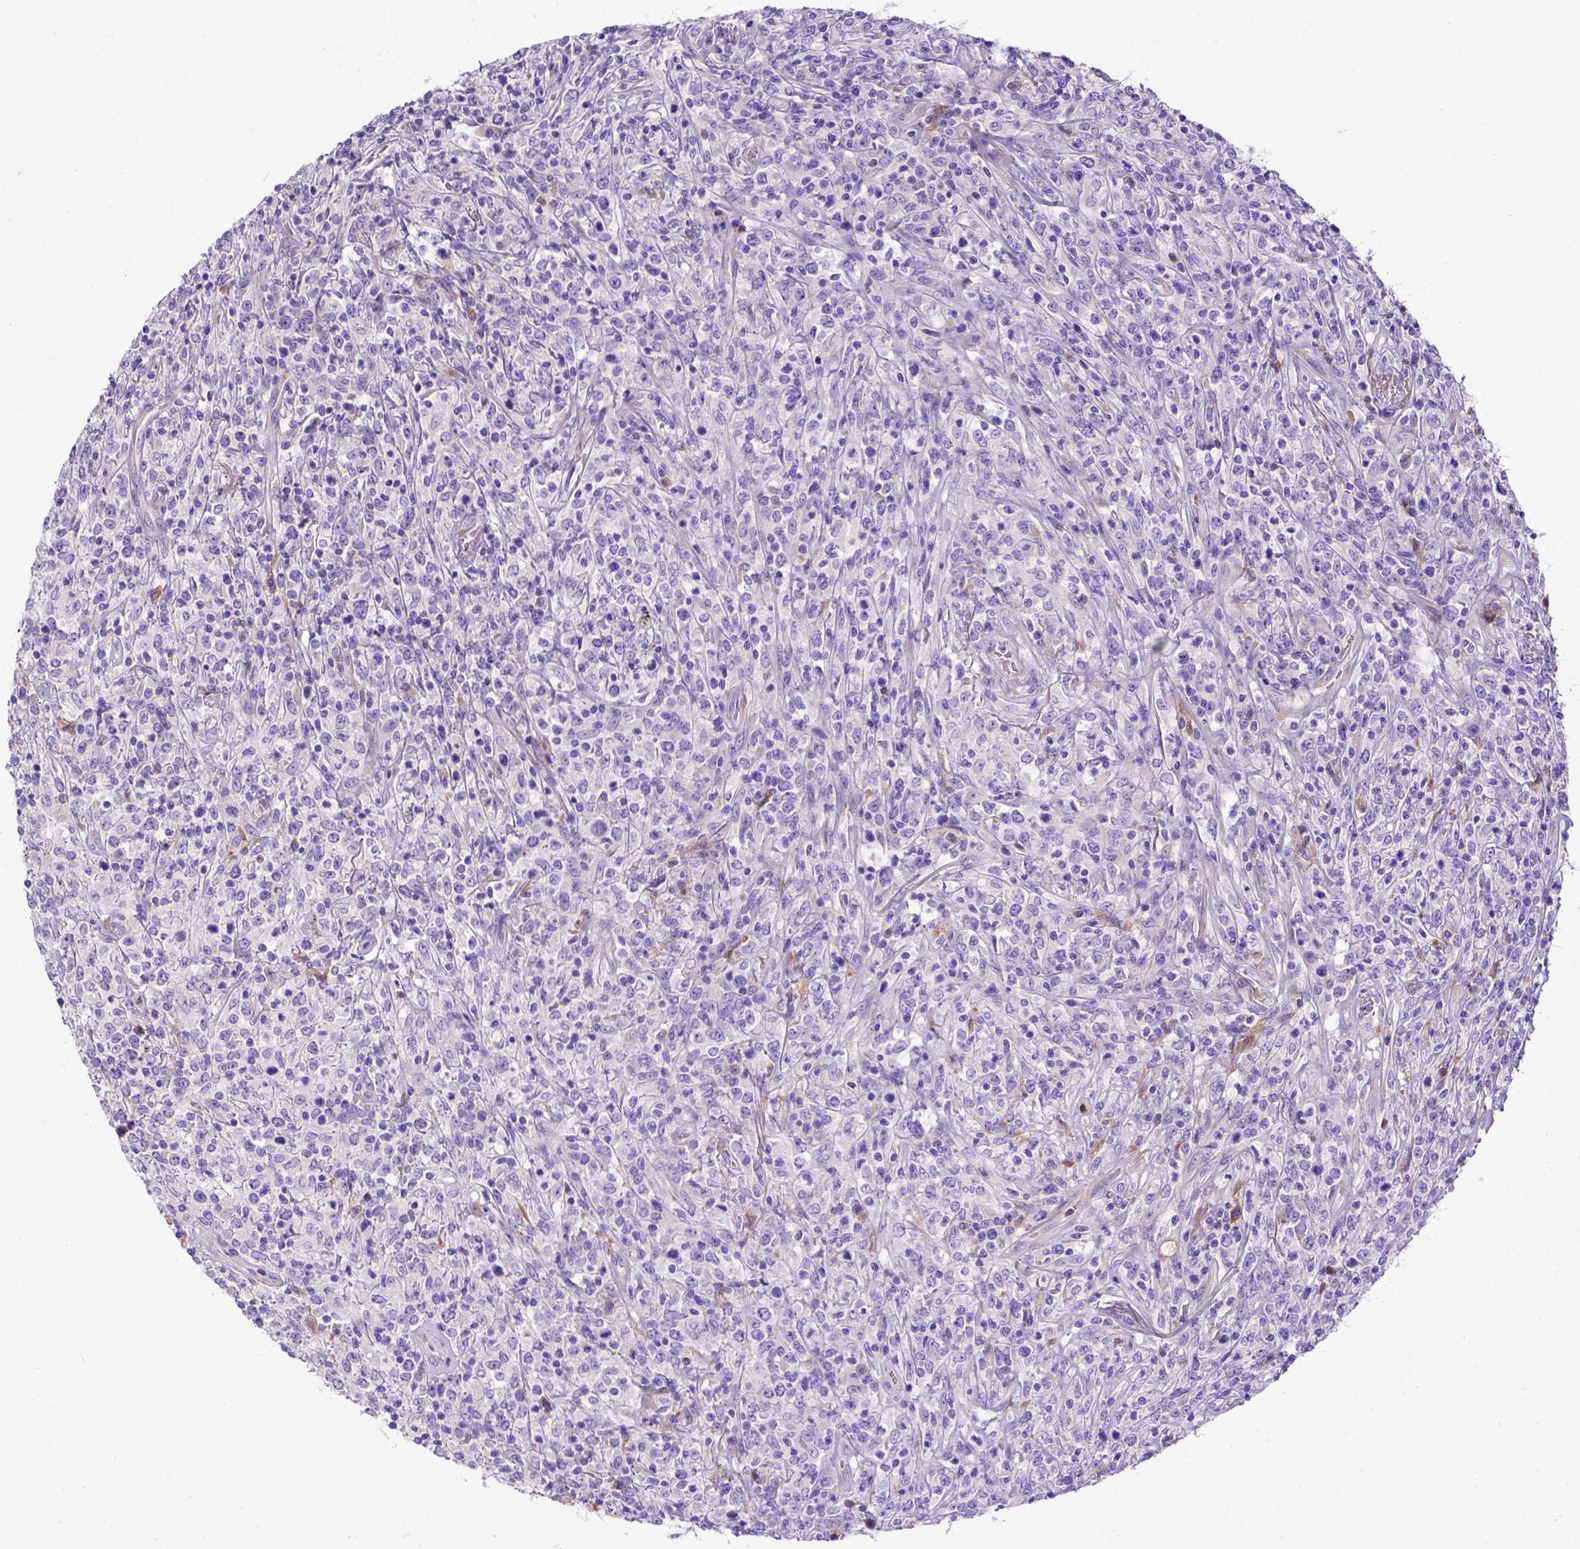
{"staining": {"intensity": "negative", "quantity": "none", "location": "none"}, "tissue": "lymphoma", "cell_type": "Tumor cells", "image_type": "cancer", "snomed": [{"axis": "morphology", "description": "Malignant lymphoma, non-Hodgkin's type, High grade"}, {"axis": "topography", "description": "Lung"}], "caption": "High-grade malignant lymphoma, non-Hodgkin's type was stained to show a protein in brown. There is no significant positivity in tumor cells.", "gene": "CFAP300", "patient": {"sex": "male", "age": 79}}